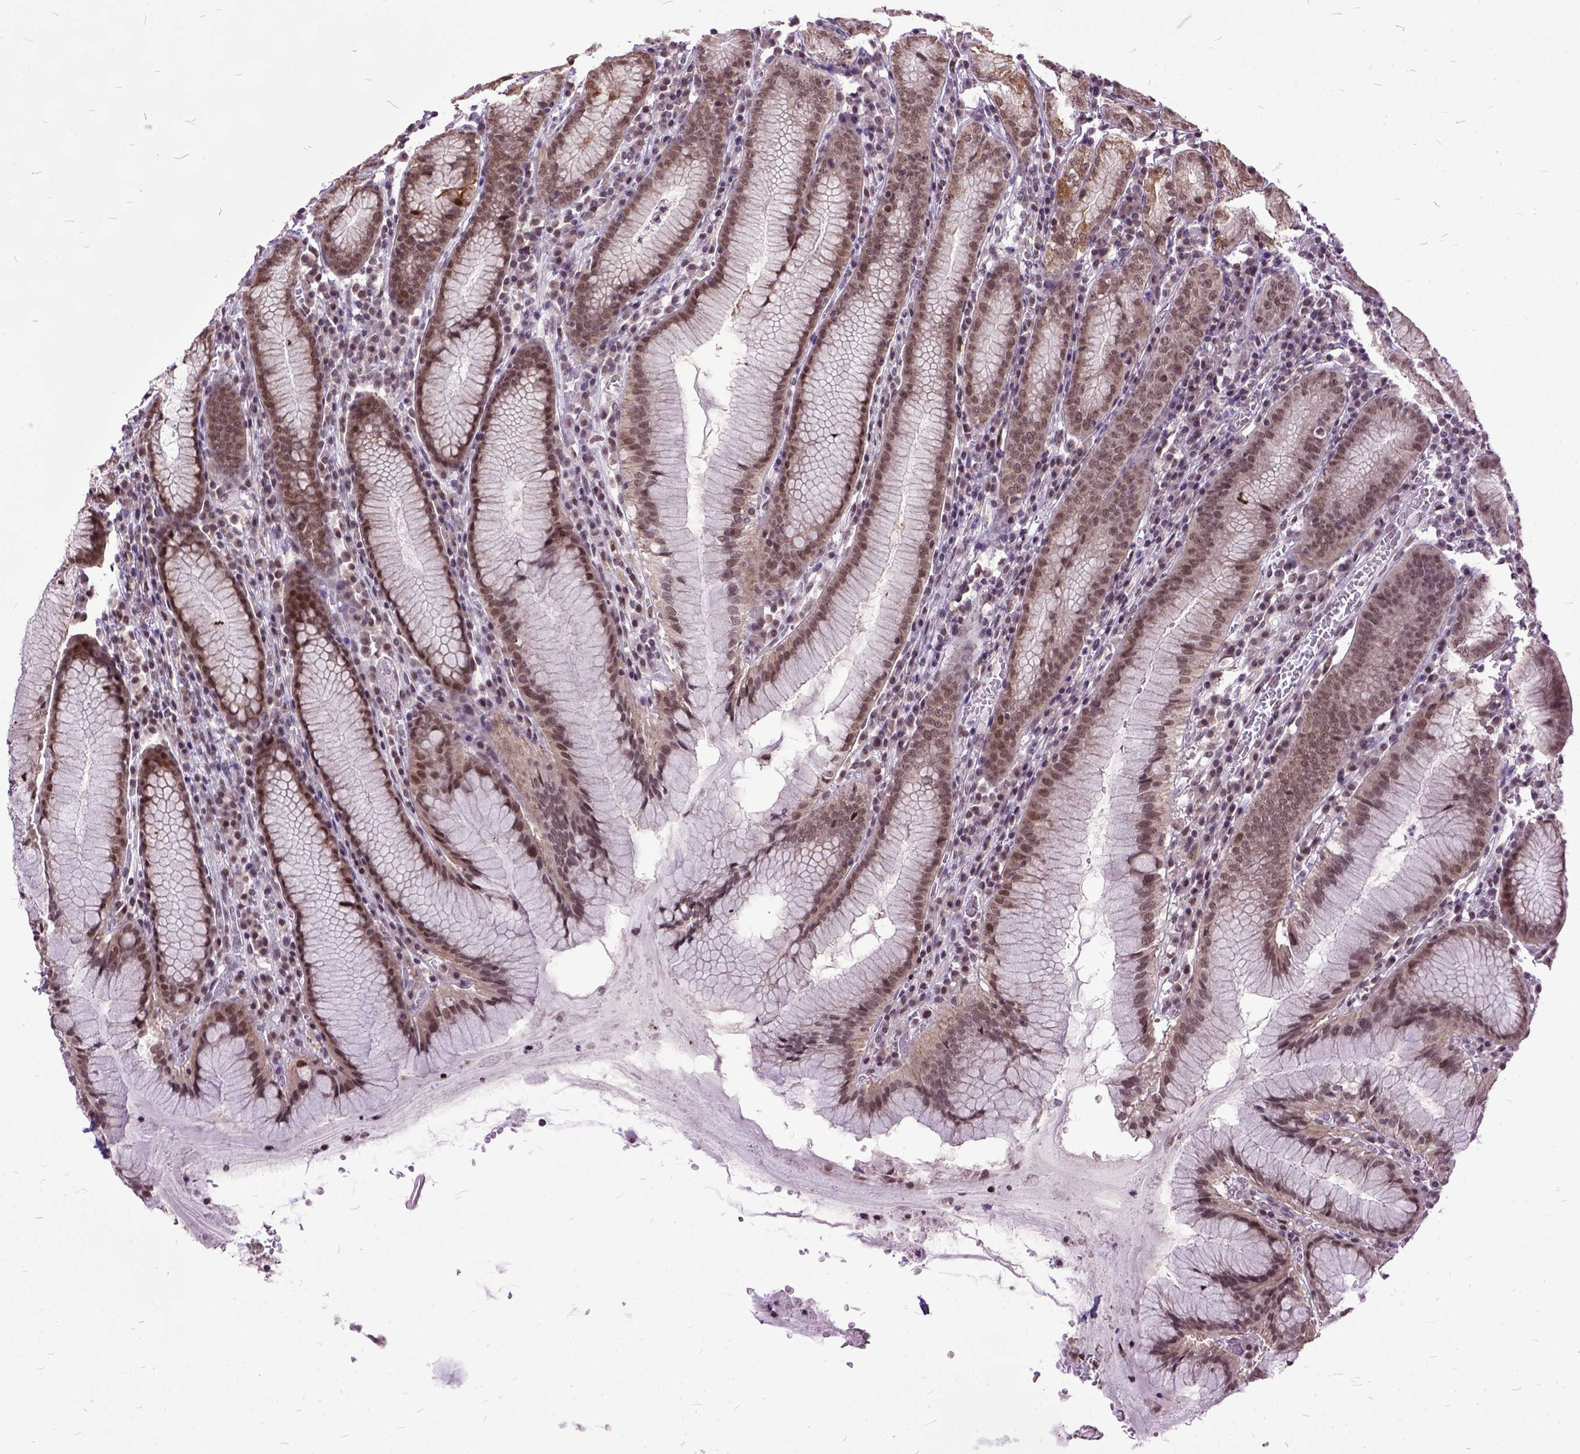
{"staining": {"intensity": "moderate", "quantity": ">75%", "location": "cytoplasmic/membranous,nuclear"}, "tissue": "stomach", "cell_type": "Glandular cells", "image_type": "normal", "snomed": [{"axis": "morphology", "description": "Normal tissue, NOS"}, {"axis": "topography", "description": "Stomach"}], "caption": "Immunohistochemistry (IHC) photomicrograph of unremarkable stomach stained for a protein (brown), which reveals medium levels of moderate cytoplasmic/membranous,nuclear positivity in approximately >75% of glandular cells.", "gene": "ORC5", "patient": {"sex": "male", "age": 55}}